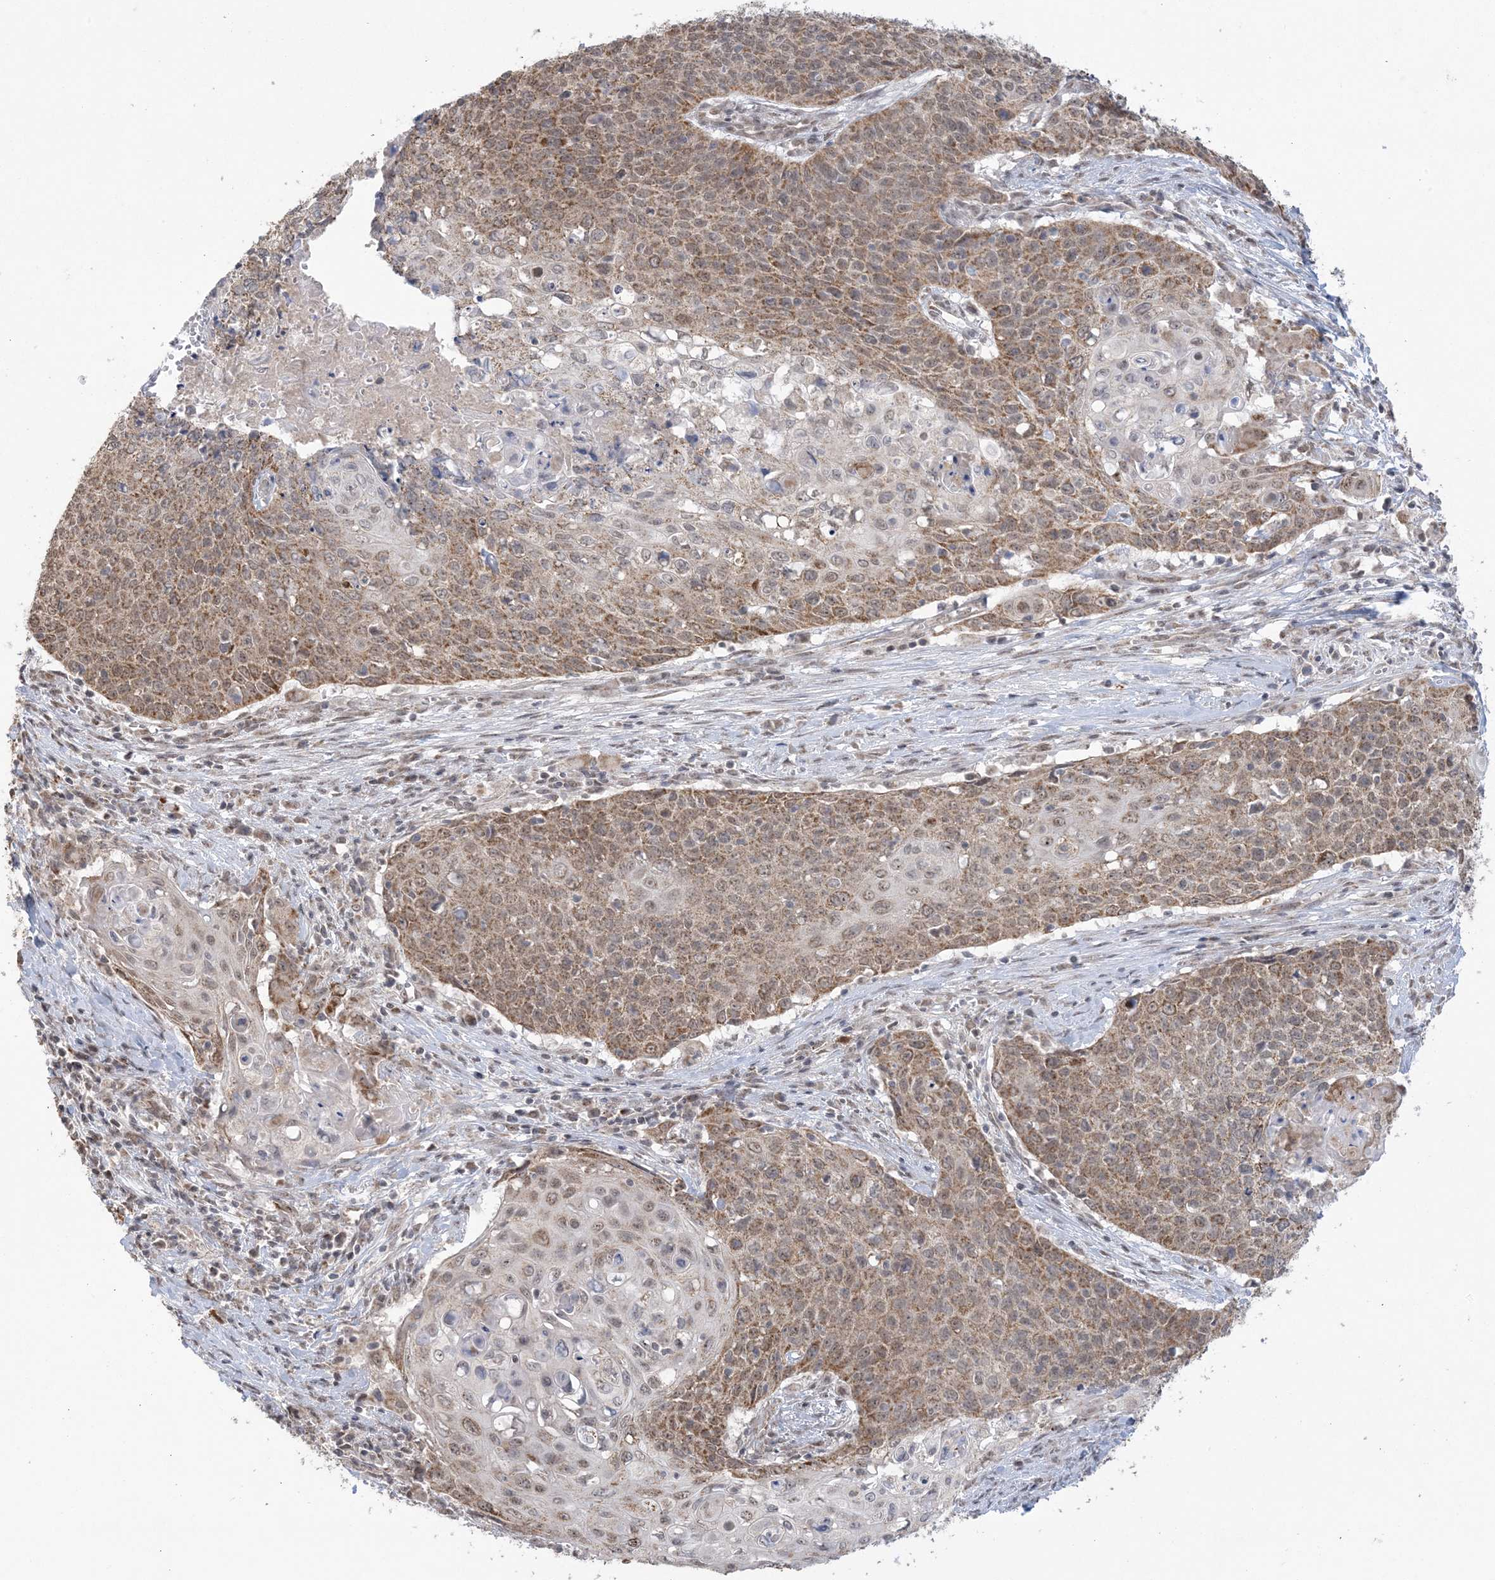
{"staining": {"intensity": "moderate", "quantity": ">75%", "location": "cytoplasmic/membranous,nuclear"}, "tissue": "cervical cancer", "cell_type": "Tumor cells", "image_type": "cancer", "snomed": [{"axis": "morphology", "description": "Squamous cell carcinoma, NOS"}, {"axis": "topography", "description": "Cervix"}], "caption": "Approximately >75% of tumor cells in human cervical cancer (squamous cell carcinoma) reveal moderate cytoplasmic/membranous and nuclear protein positivity as visualized by brown immunohistochemical staining.", "gene": "TRMT10C", "patient": {"sex": "female", "age": 39}}